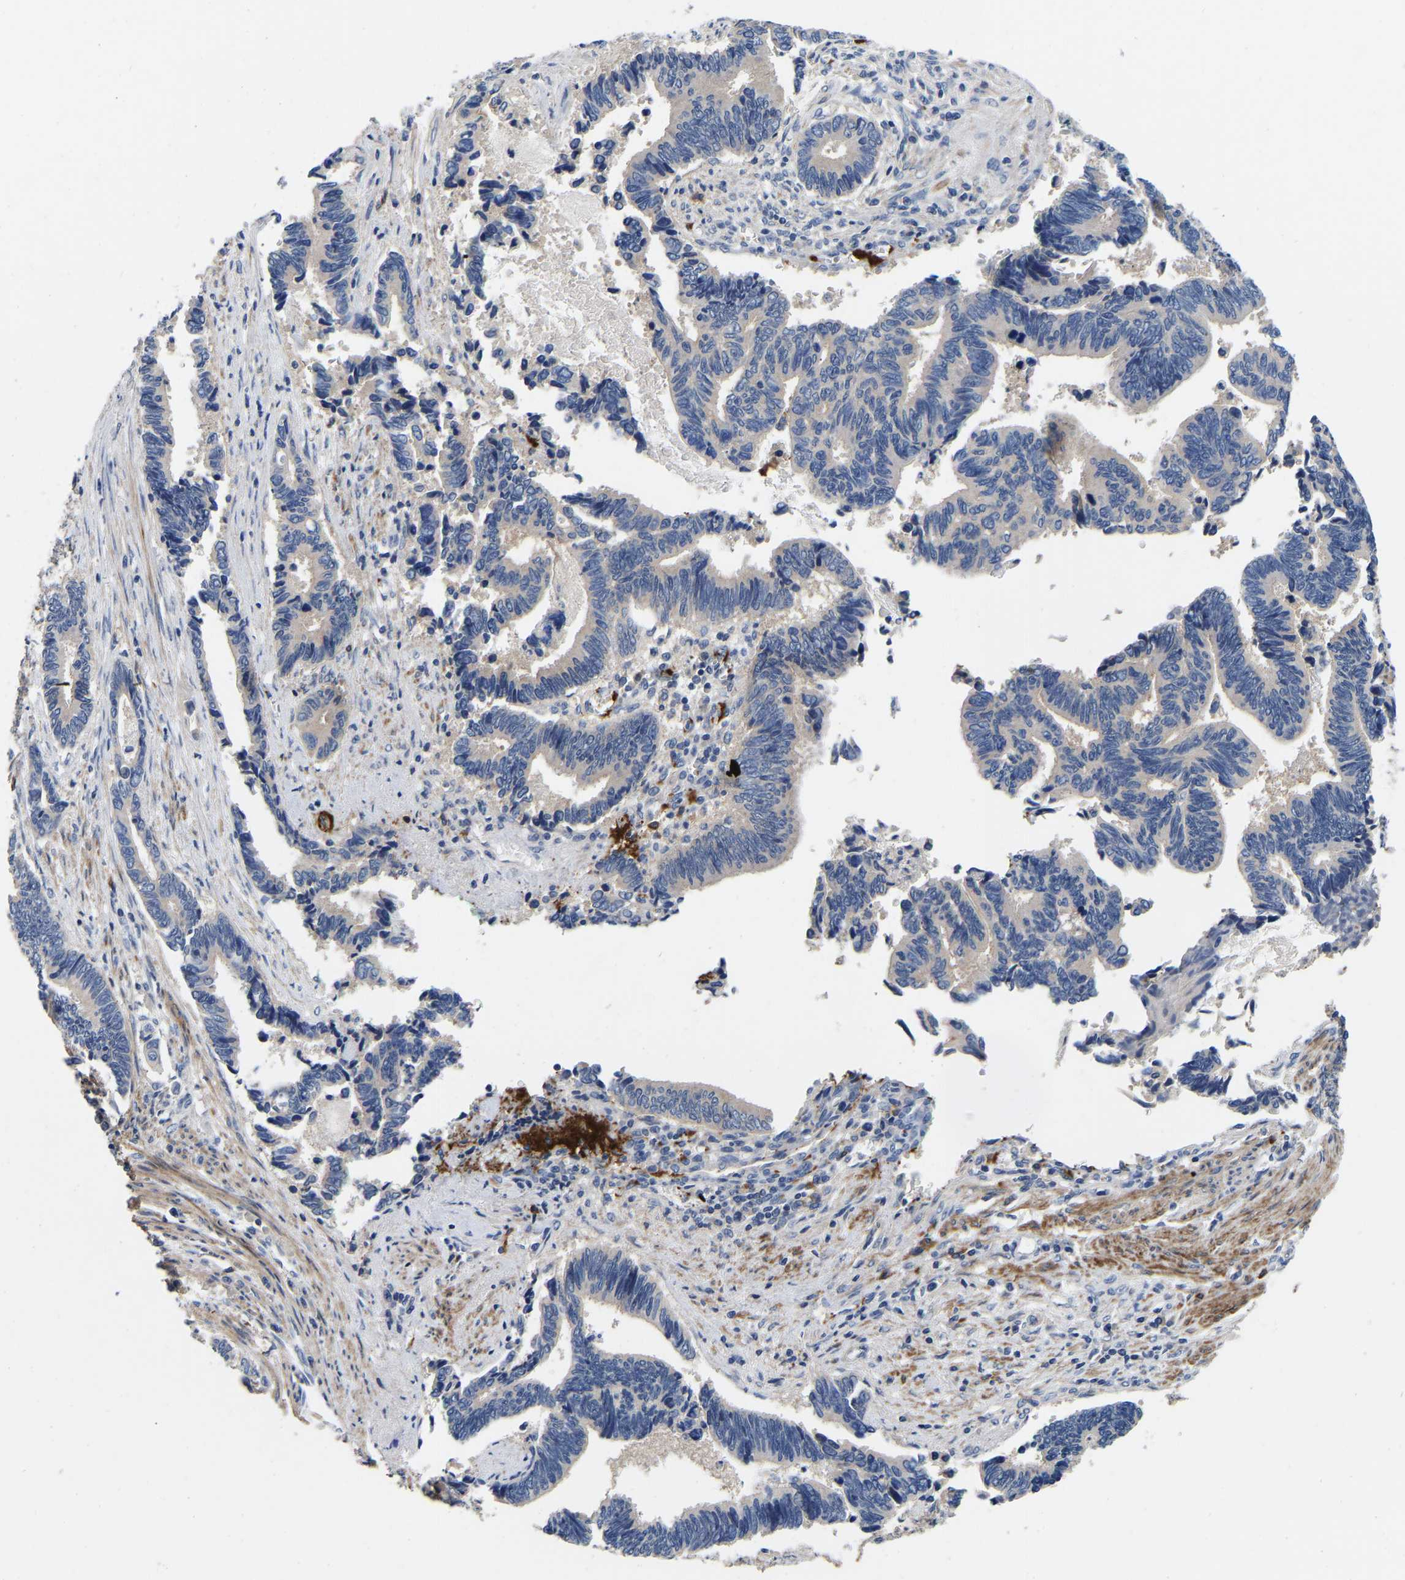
{"staining": {"intensity": "moderate", "quantity": "<25%", "location": "cytoplasmic/membranous"}, "tissue": "pancreatic cancer", "cell_type": "Tumor cells", "image_type": "cancer", "snomed": [{"axis": "morphology", "description": "Adenocarcinoma, NOS"}, {"axis": "topography", "description": "Pancreas"}], "caption": "Moderate cytoplasmic/membranous expression is seen in approximately <25% of tumor cells in pancreatic cancer. Immunohistochemistry (ihc) stains the protein of interest in brown and the nuclei are stained blue.", "gene": "RAB27B", "patient": {"sex": "female", "age": 70}}